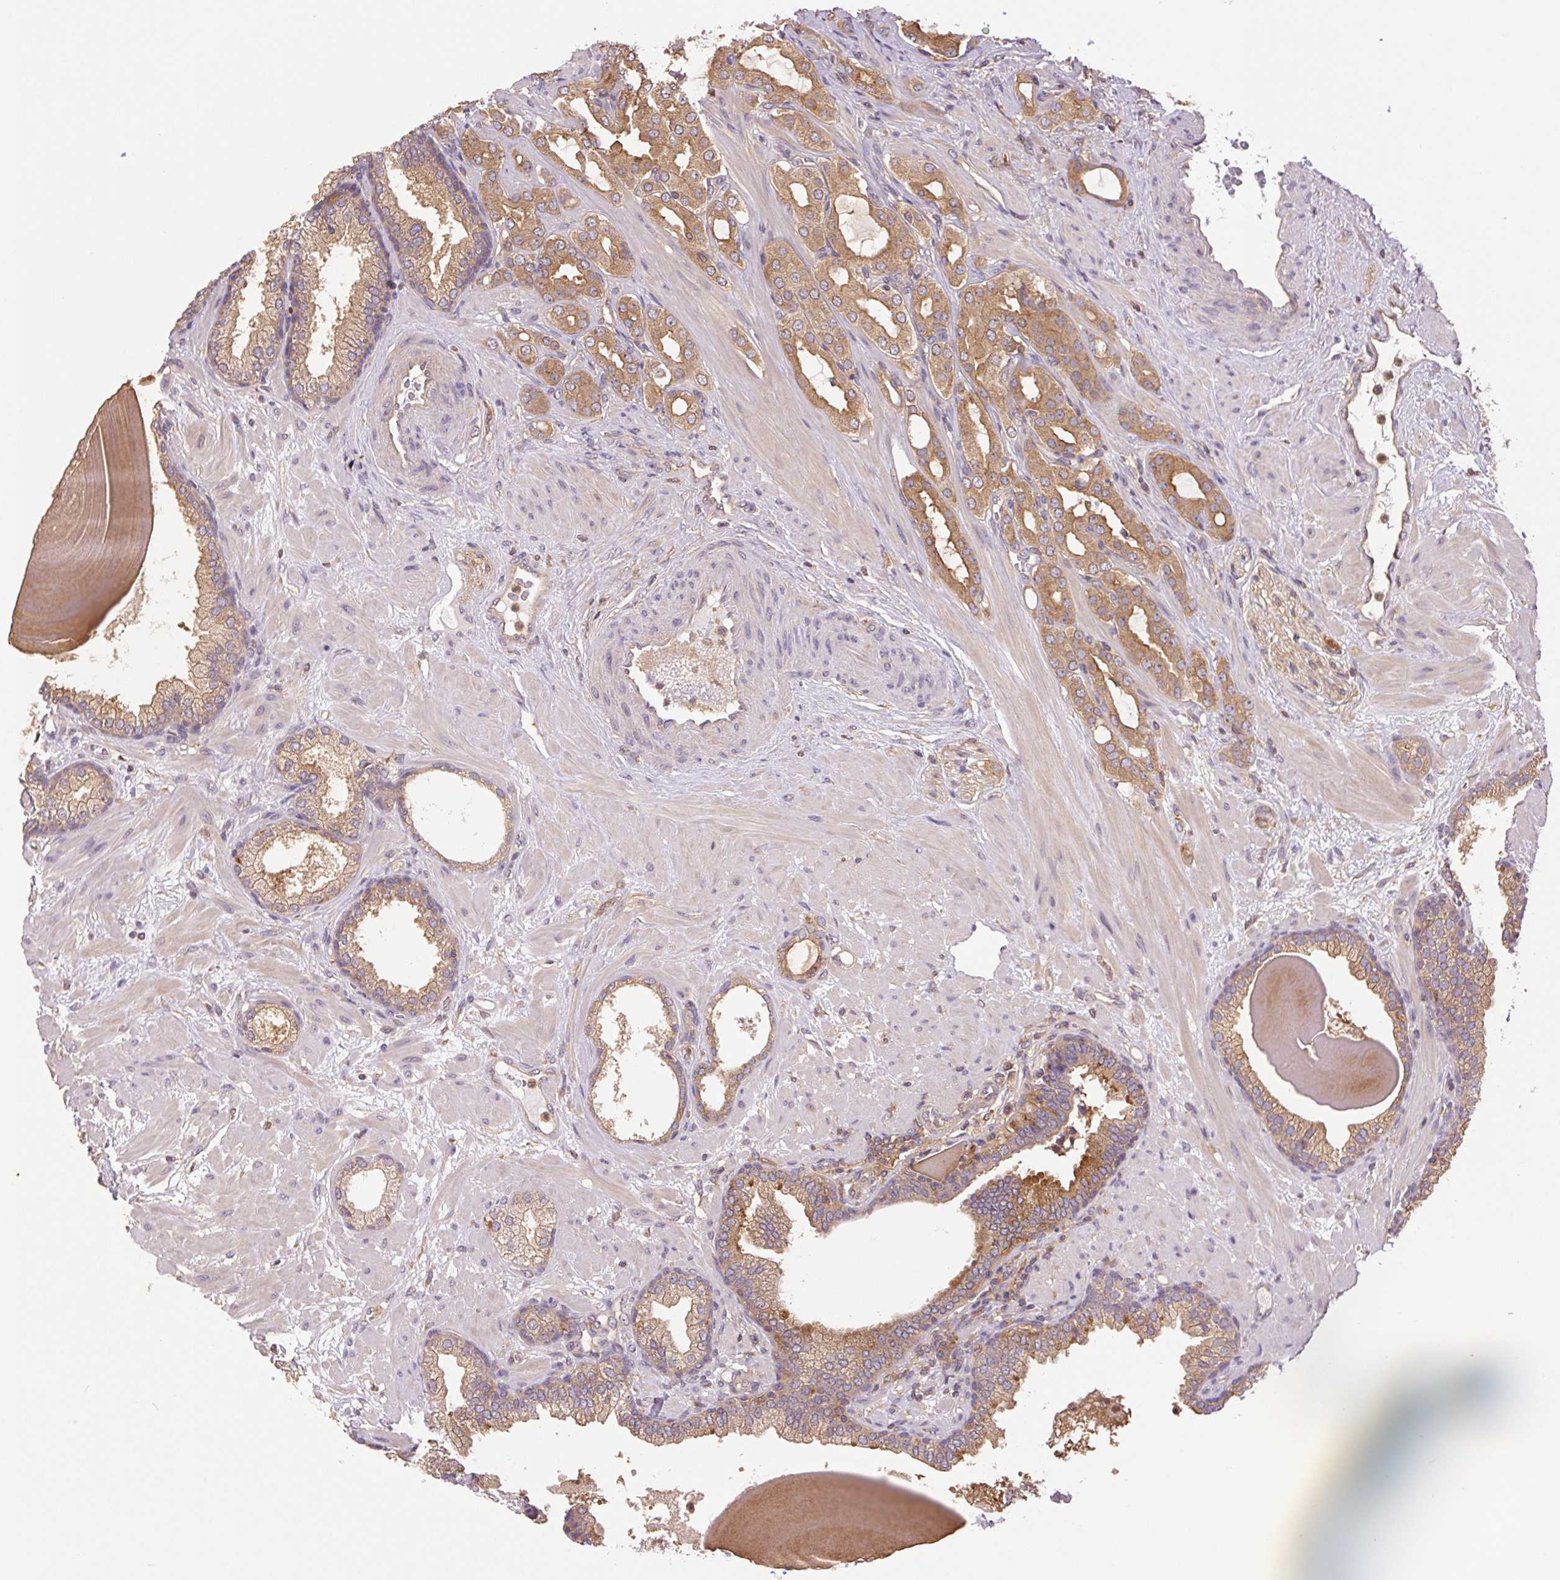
{"staining": {"intensity": "moderate", "quantity": ">75%", "location": "cytoplasmic/membranous"}, "tissue": "prostate cancer", "cell_type": "Tumor cells", "image_type": "cancer", "snomed": [{"axis": "morphology", "description": "Adenocarcinoma, Low grade"}, {"axis": "topography", "description": "Prostate"}], "caption": "Immunohistochemistry histopathology image of prostate adenocarcinoma (low-grade) stained for a protein (brown), which exhibits medium levels of moderate cytoplasmic/membranous staining in approximately >75% of tumor cells.", "gene": "GDI2", "patient": {"sex": "male", "age": 57}}